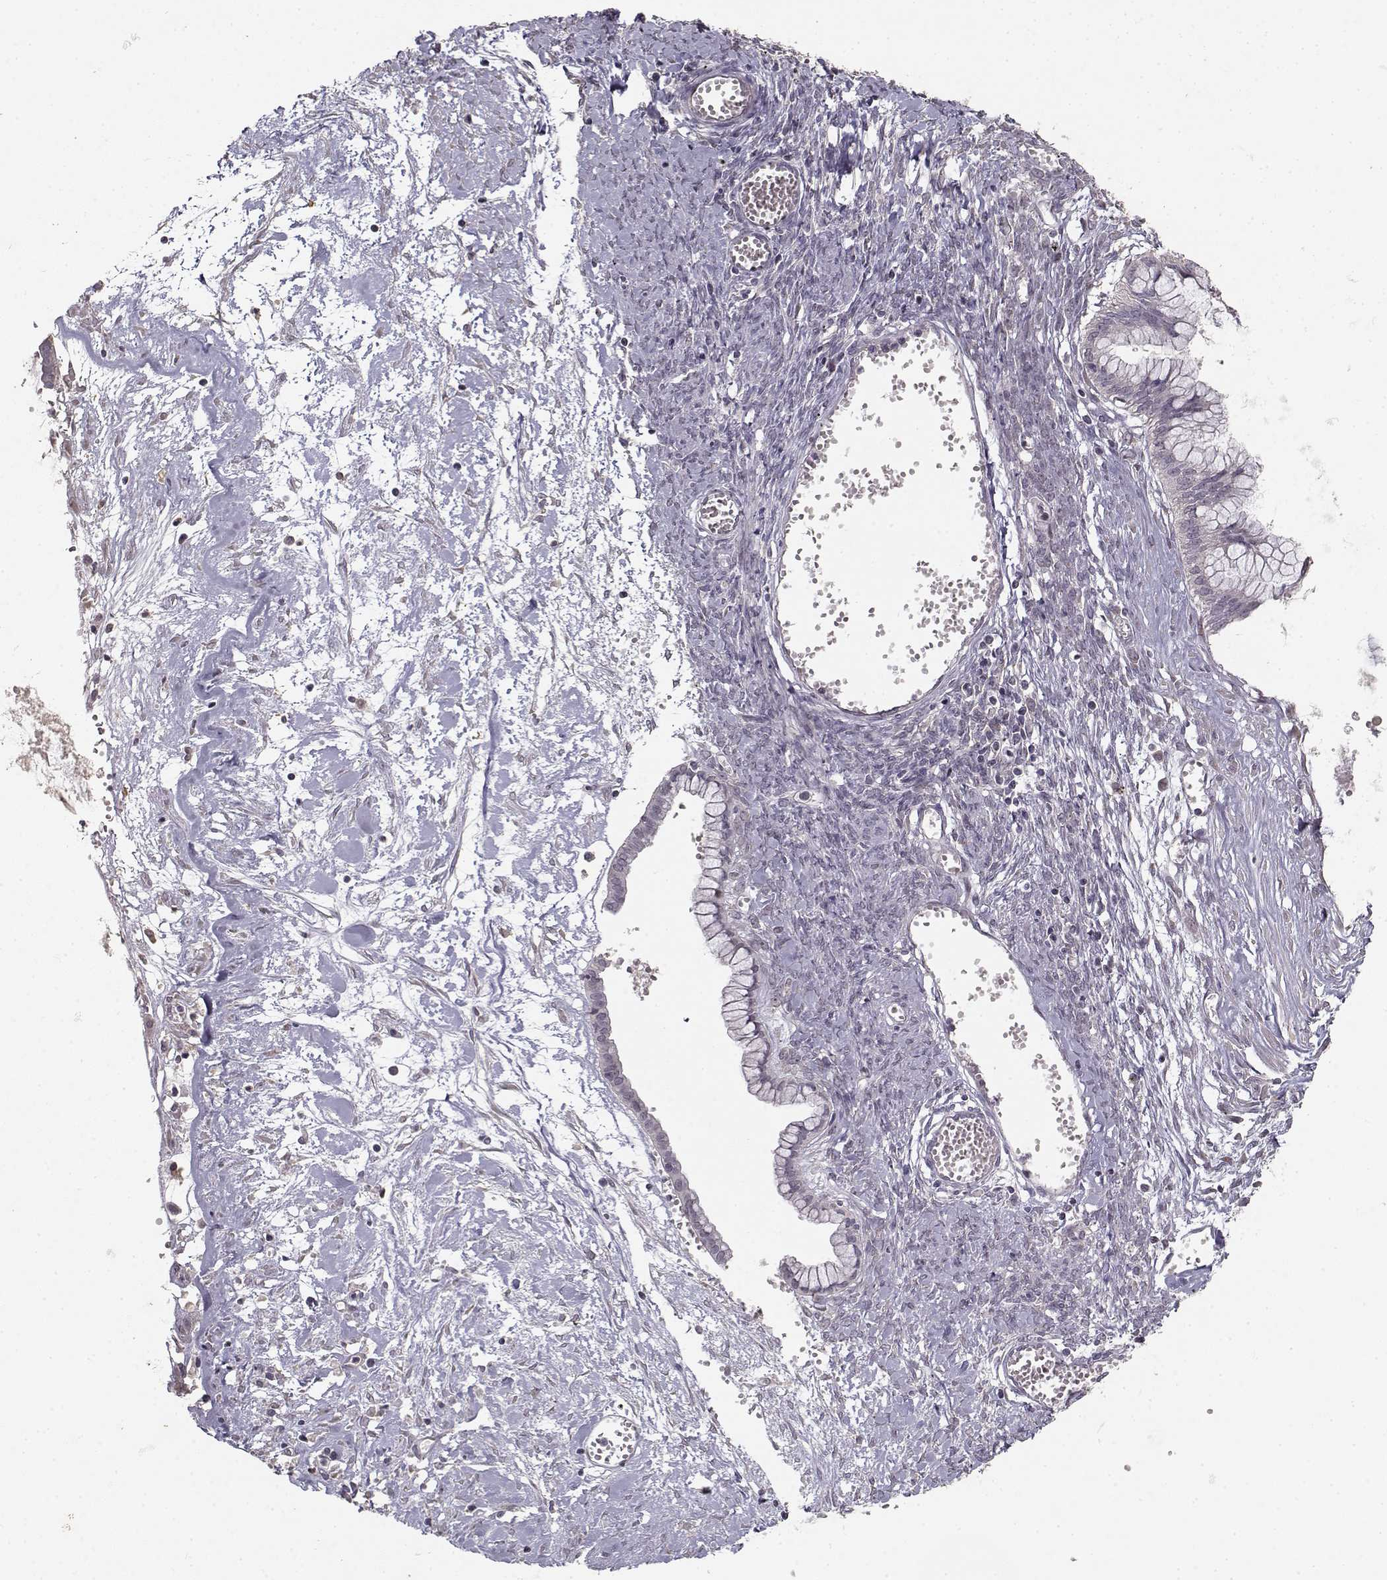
{"staining": {"intensity": "negative", "quantity": "none", "location": "none"}, "tissue": "ovarian cancer", "cell_type": "Tumor cells", "image_type": "cancer", "snomed": [{"axis": "morphology", "description": "Cystadenocarcinoma, mucinous, NOS"}, {"axis": "topography", "description": "Ovary"}], "caption": "Protein analysis of ovarian mucinous cystadenocarcinoma shows no significant staining in tumor cells. The staining was performed using DAB (3,3'-diaminobenzidine) to visualize the protein expression in brown, while the nuclei were stained in blue with hematoxylin (Magnification: 20x).", "gene": "UROC1", "patient": {"sex": "female", "age": 67}}